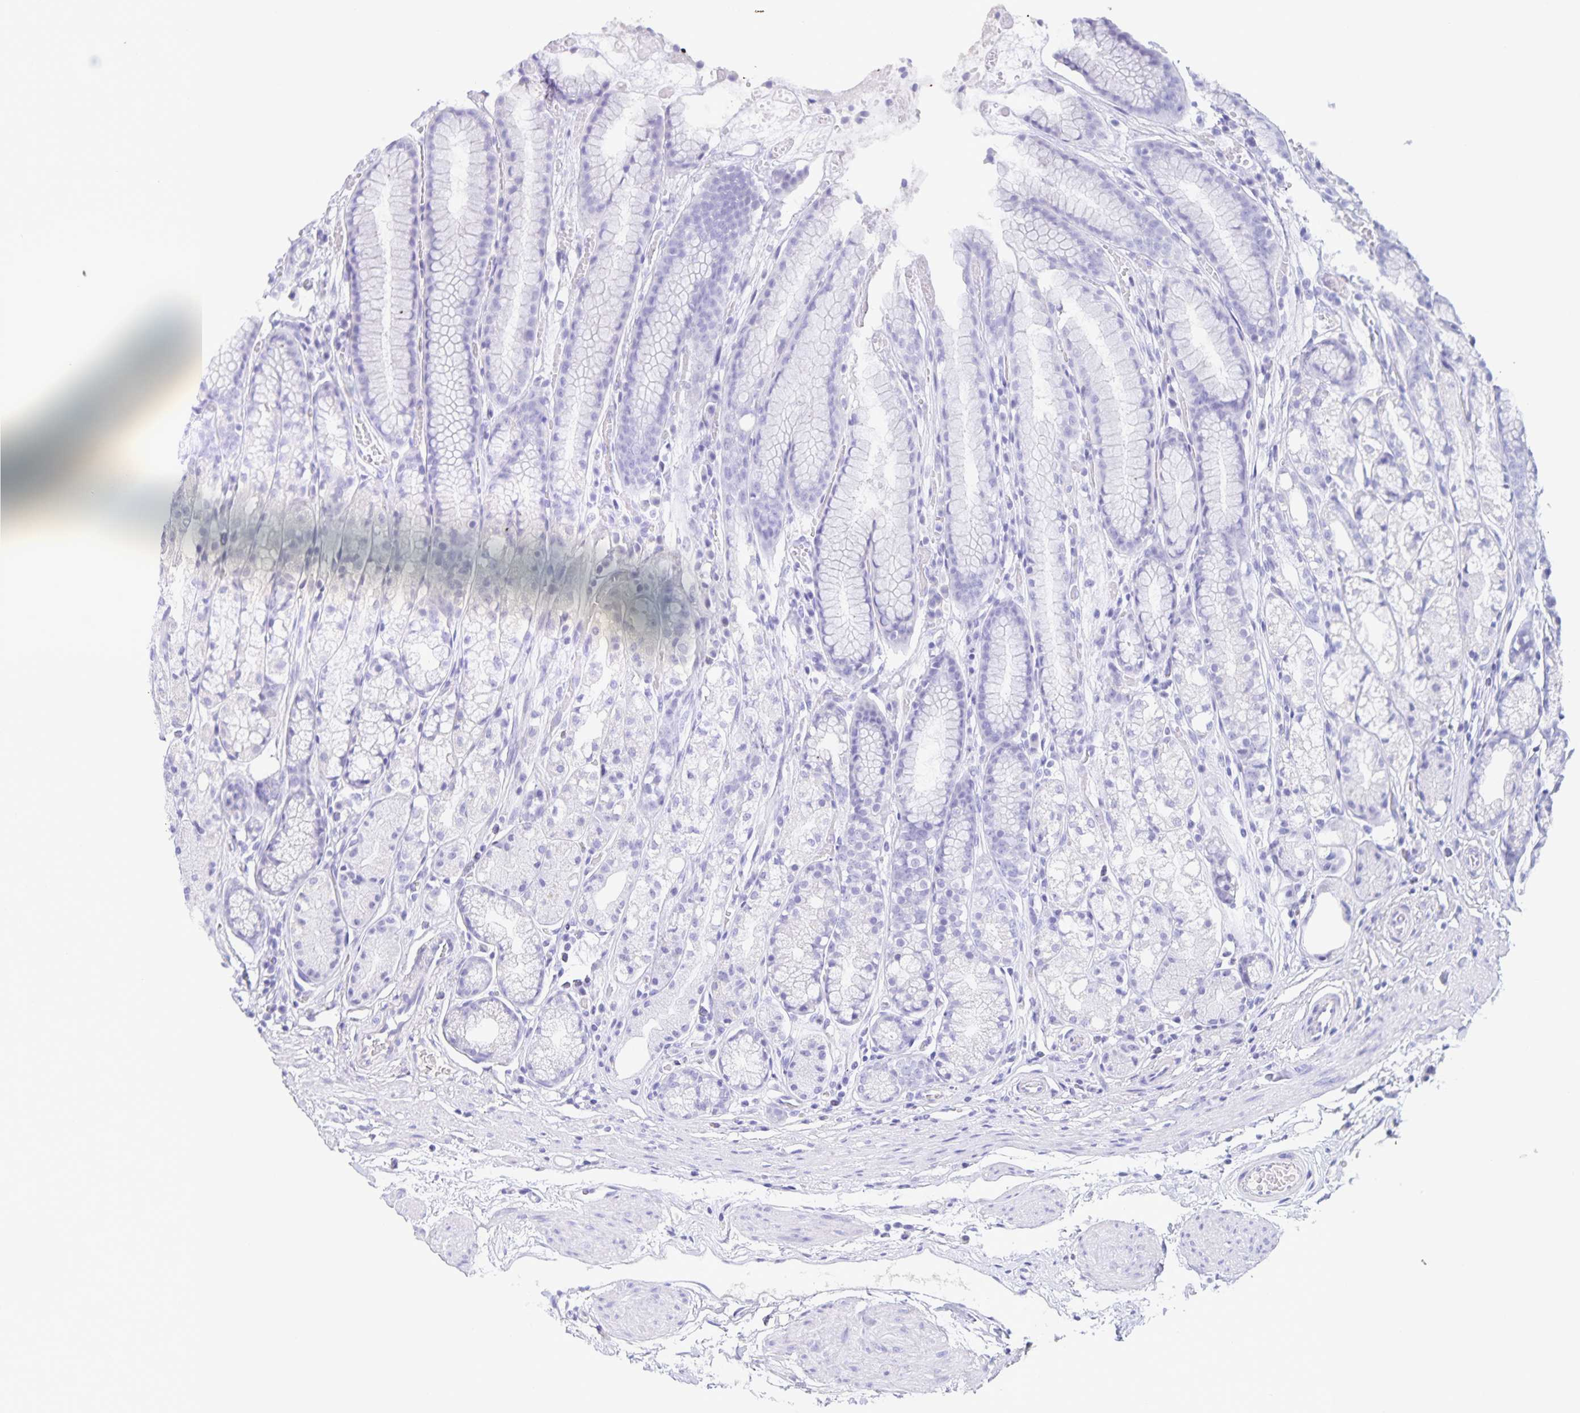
{"staining": {"intensity": "negative", "quantity": "none", "location": "none"}, "tissue": "stomach", "cell_type": "Glandular cells", "image_type": "normal", "snomed": [{"axis": "morphology", "description": "Normal tissue, NOS"}, {"axis": "topography", "description": "Smooth muscle"}, {"axis": "topography", "description": "Stomach"}], "caption": "A photomicrograph of human stomach is negative for staining in glandular cells.", "gene": "CATSPER4", "patient": {"sex": "male", "age": 70}}